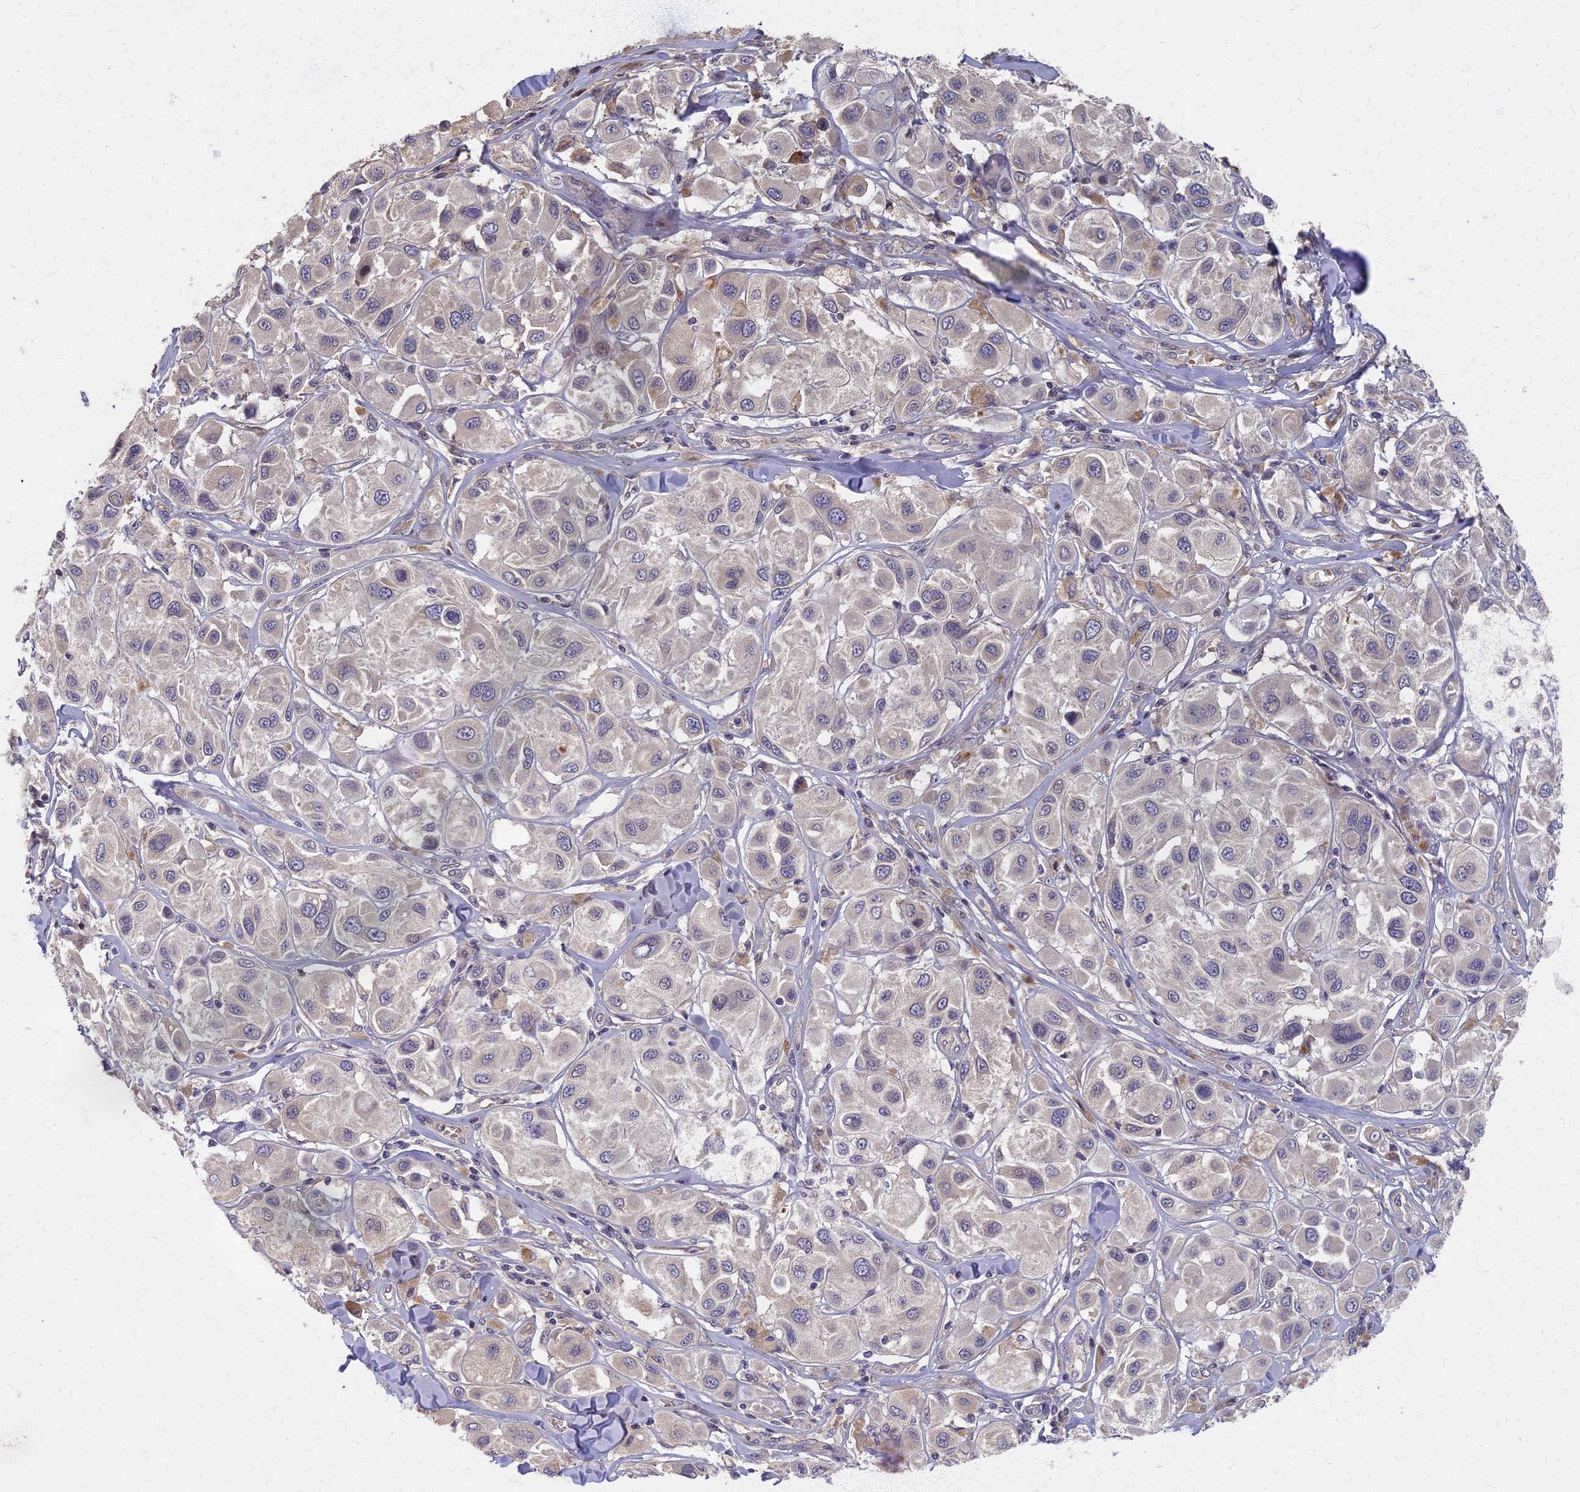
{"staining": {"intensity": "negative", "quantity": "none", "location": "none"}, "tissue": "melanoma", "cell_type": "Tumor cells", "image_type": "cancer", "snomed": [{"axis": "morphology", "description": "Malignant melanoma, Metastatic site"}, {"axis": "topography", "description": "Skin"}], "caption": "Photomicrograph shows no significant protein expression in tumor cells of melanoma.", "gene": "AP4E1", "patient": {"sex": "male", "age": 41}}